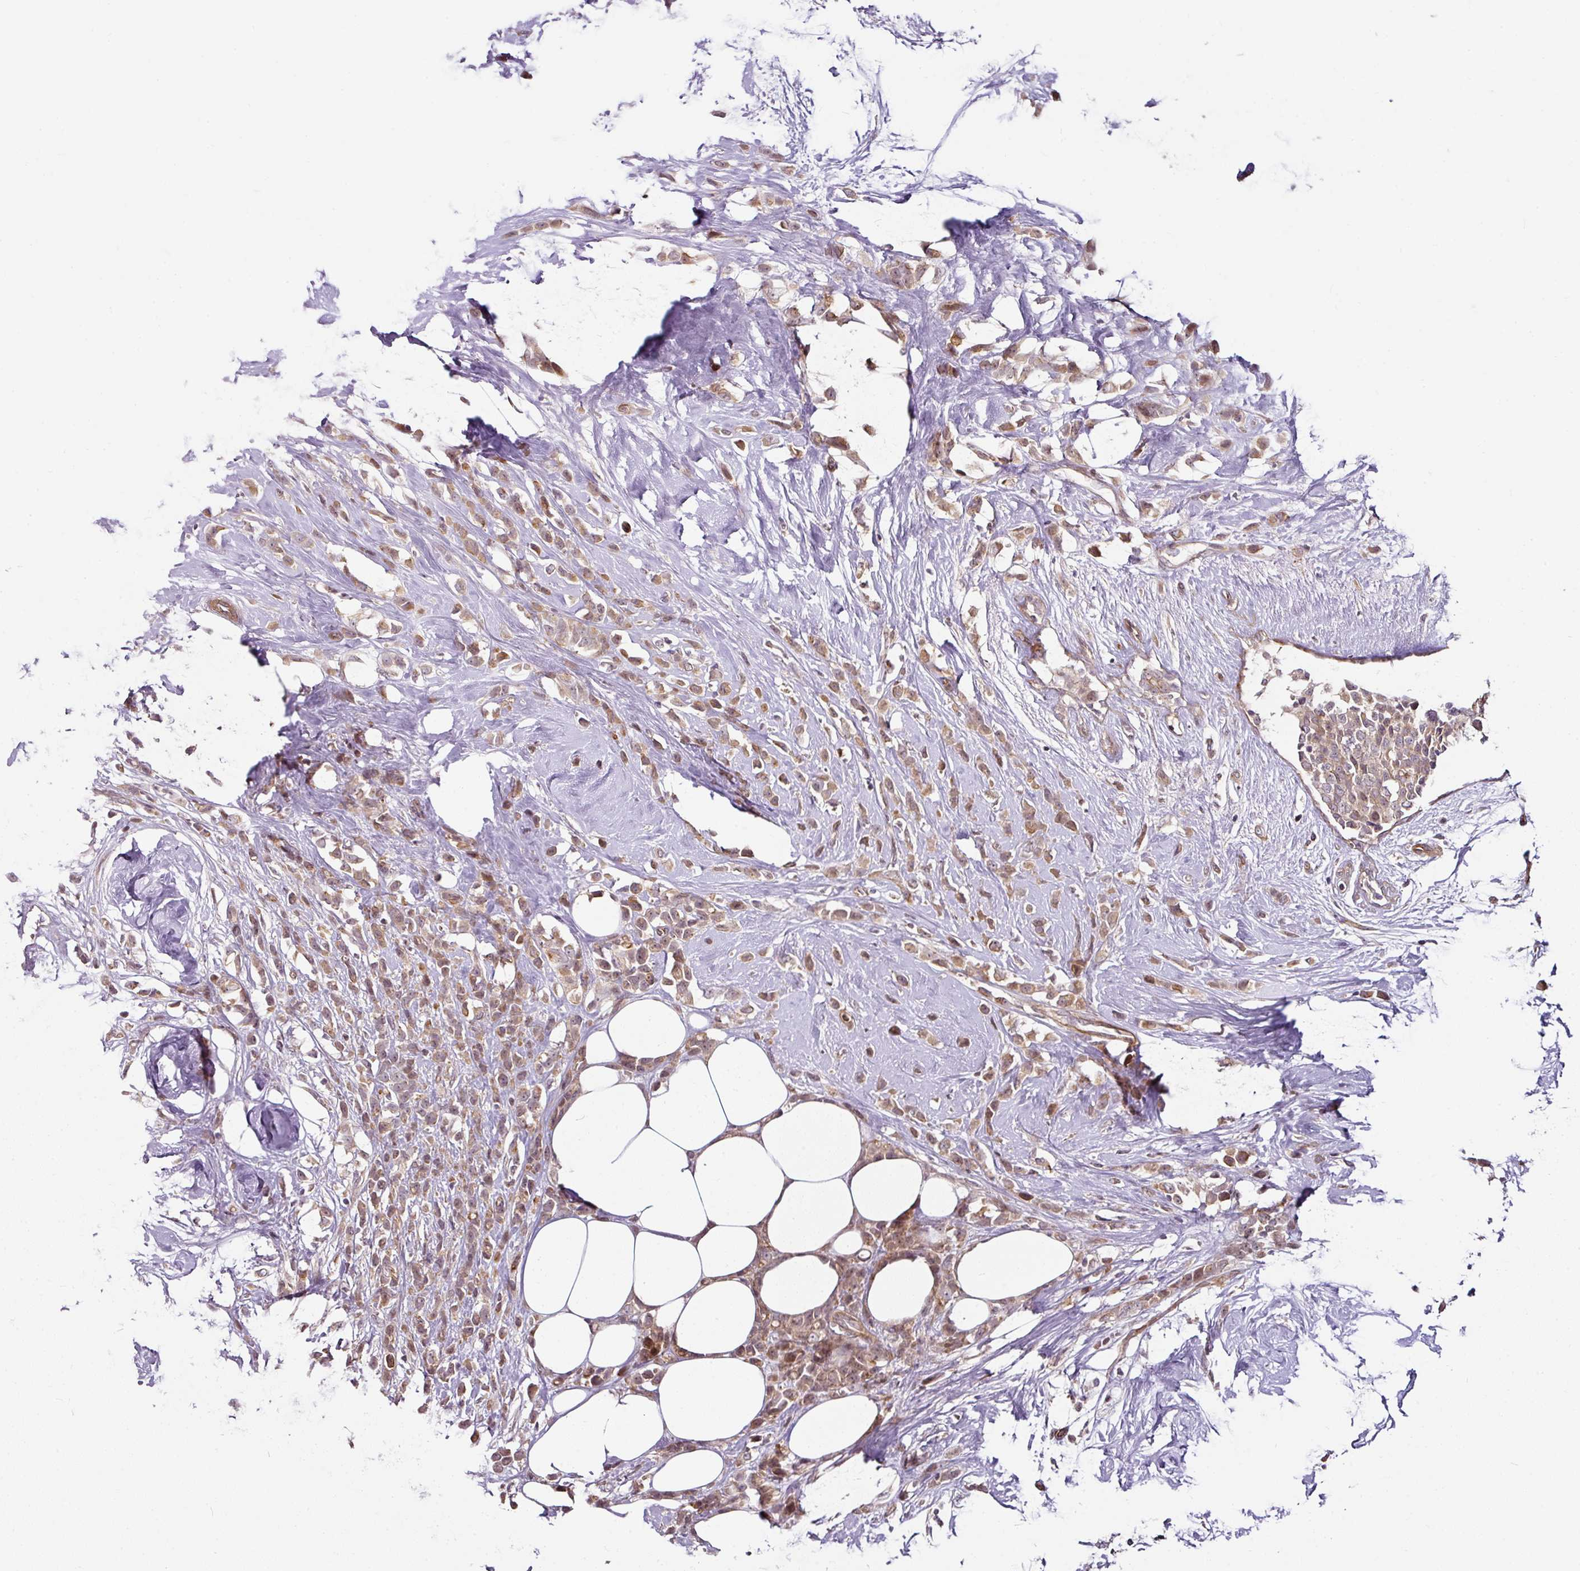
{"staining": {"intensity": "moderate", "quantity": ">75%", "location": "cytoplasmic/membranous,nuclear"}, "tissue": "breast cancer", "cell_type": "Tumor cells", "image_type": "cancer", "snomed": [{"axis": "morphology", "description": "Duct carcinoma"}, {"axis": "topography", "description": "Breast"}], "caption": "Invasive ductal carcinoma (breast) was stained to show a protein in brown. There is medium levels of moderate cytoplasmic/membranous and nuclear expression in approximately >75% of tumor cells.", "gene": "DCAF13", "patient": {"sex": "female", "age": 80}}